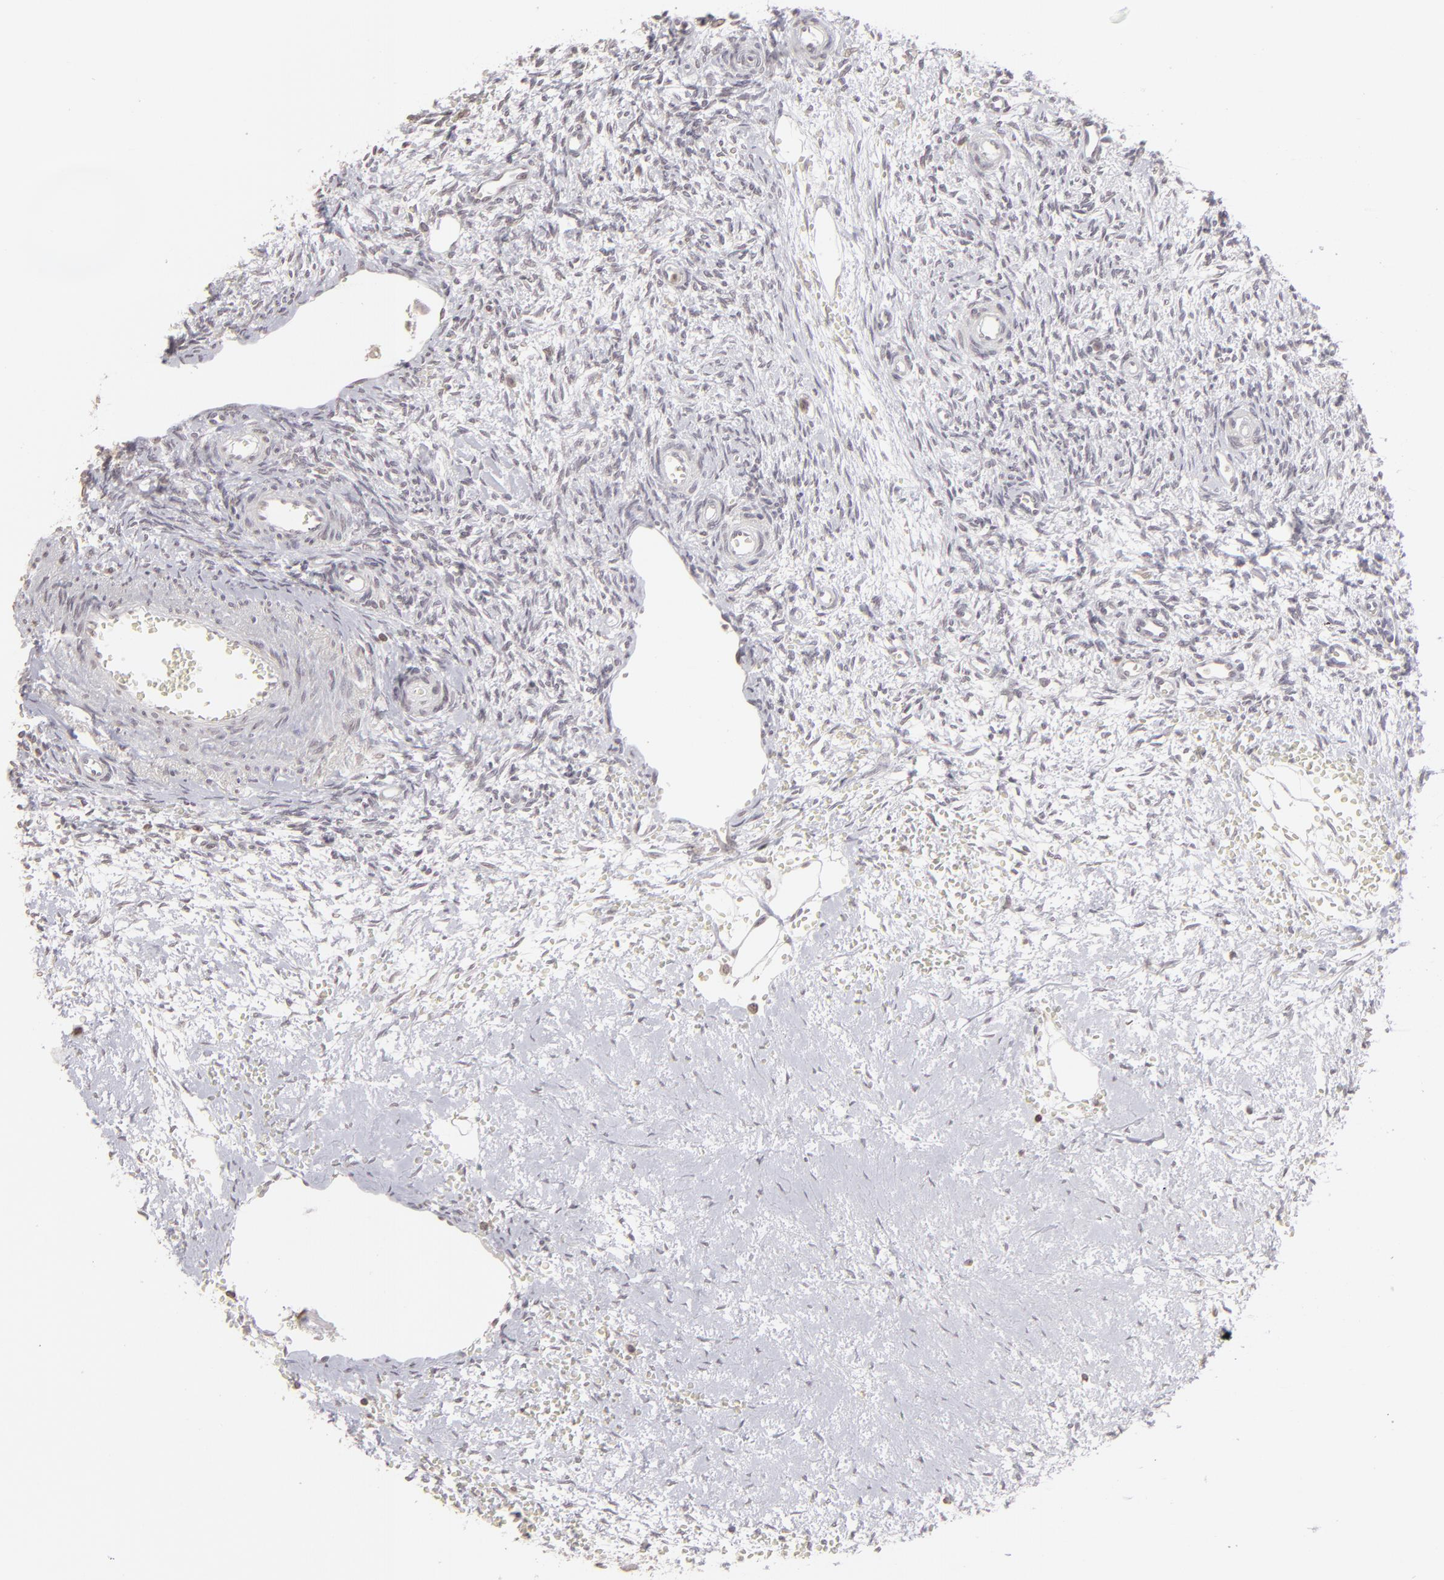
{"staining": {"intensity": "negative", "quantity": "none", "location": "none"}, "tissue": "ovary", "cell_type": "Follicle cells", "image_type": "normal", "snomed": [{"axis": "morphology", "description": "Normal tissue, NOS"}, {"axis": "topography", "description": "Ovary"}], "caption": "The histopathology image exhibits no staining of follicle cells in benign ovary. Brightfield microscopy of immunohistochemistry (IHC) stained with DAB (brown) and hematoxylin (blue), captured at high magnification.", "gene": "CLDN2", "patient": {"sex": "female", "age": 39}}